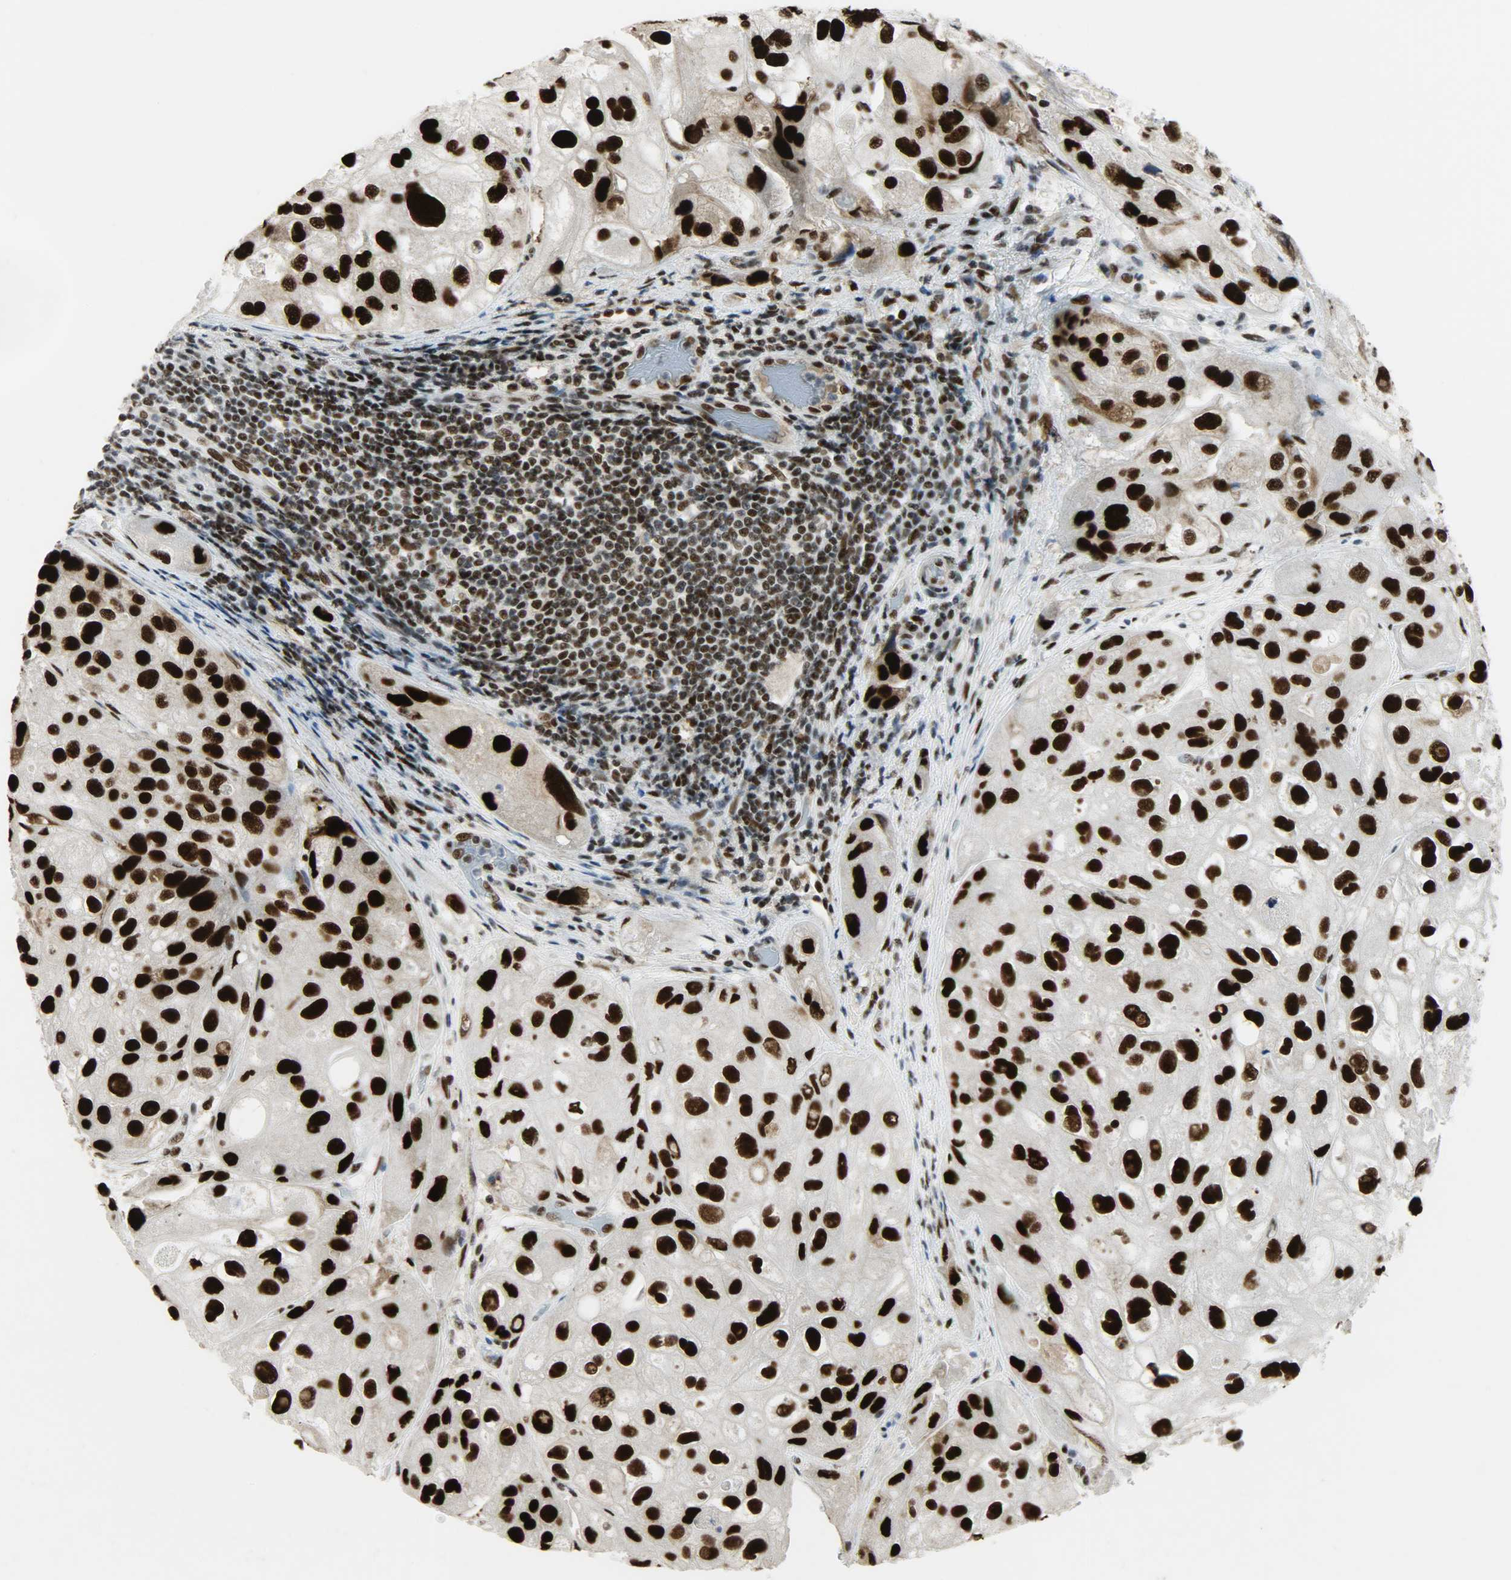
{"staining": {"intensity": "strong", "quantity": ">75%", "location": "nuclear"}, "tissue": "urothelial cancer", "cell_type": "Tumor cells", "image_type": "cancer", "snomed": [{"axis": "morphology", "description": "Urothelial carcinoma, High grade"}, {"axis": "topography", "description": "Urinary bladder"}], "caption": "About >75% of tumor cells in human urothelial cancer exhibit strong nuclear protein positivity as visualized by brown immunohistochemical staining.", "gene": "SSB", "patient": {"sex": "female", "age": 64}}